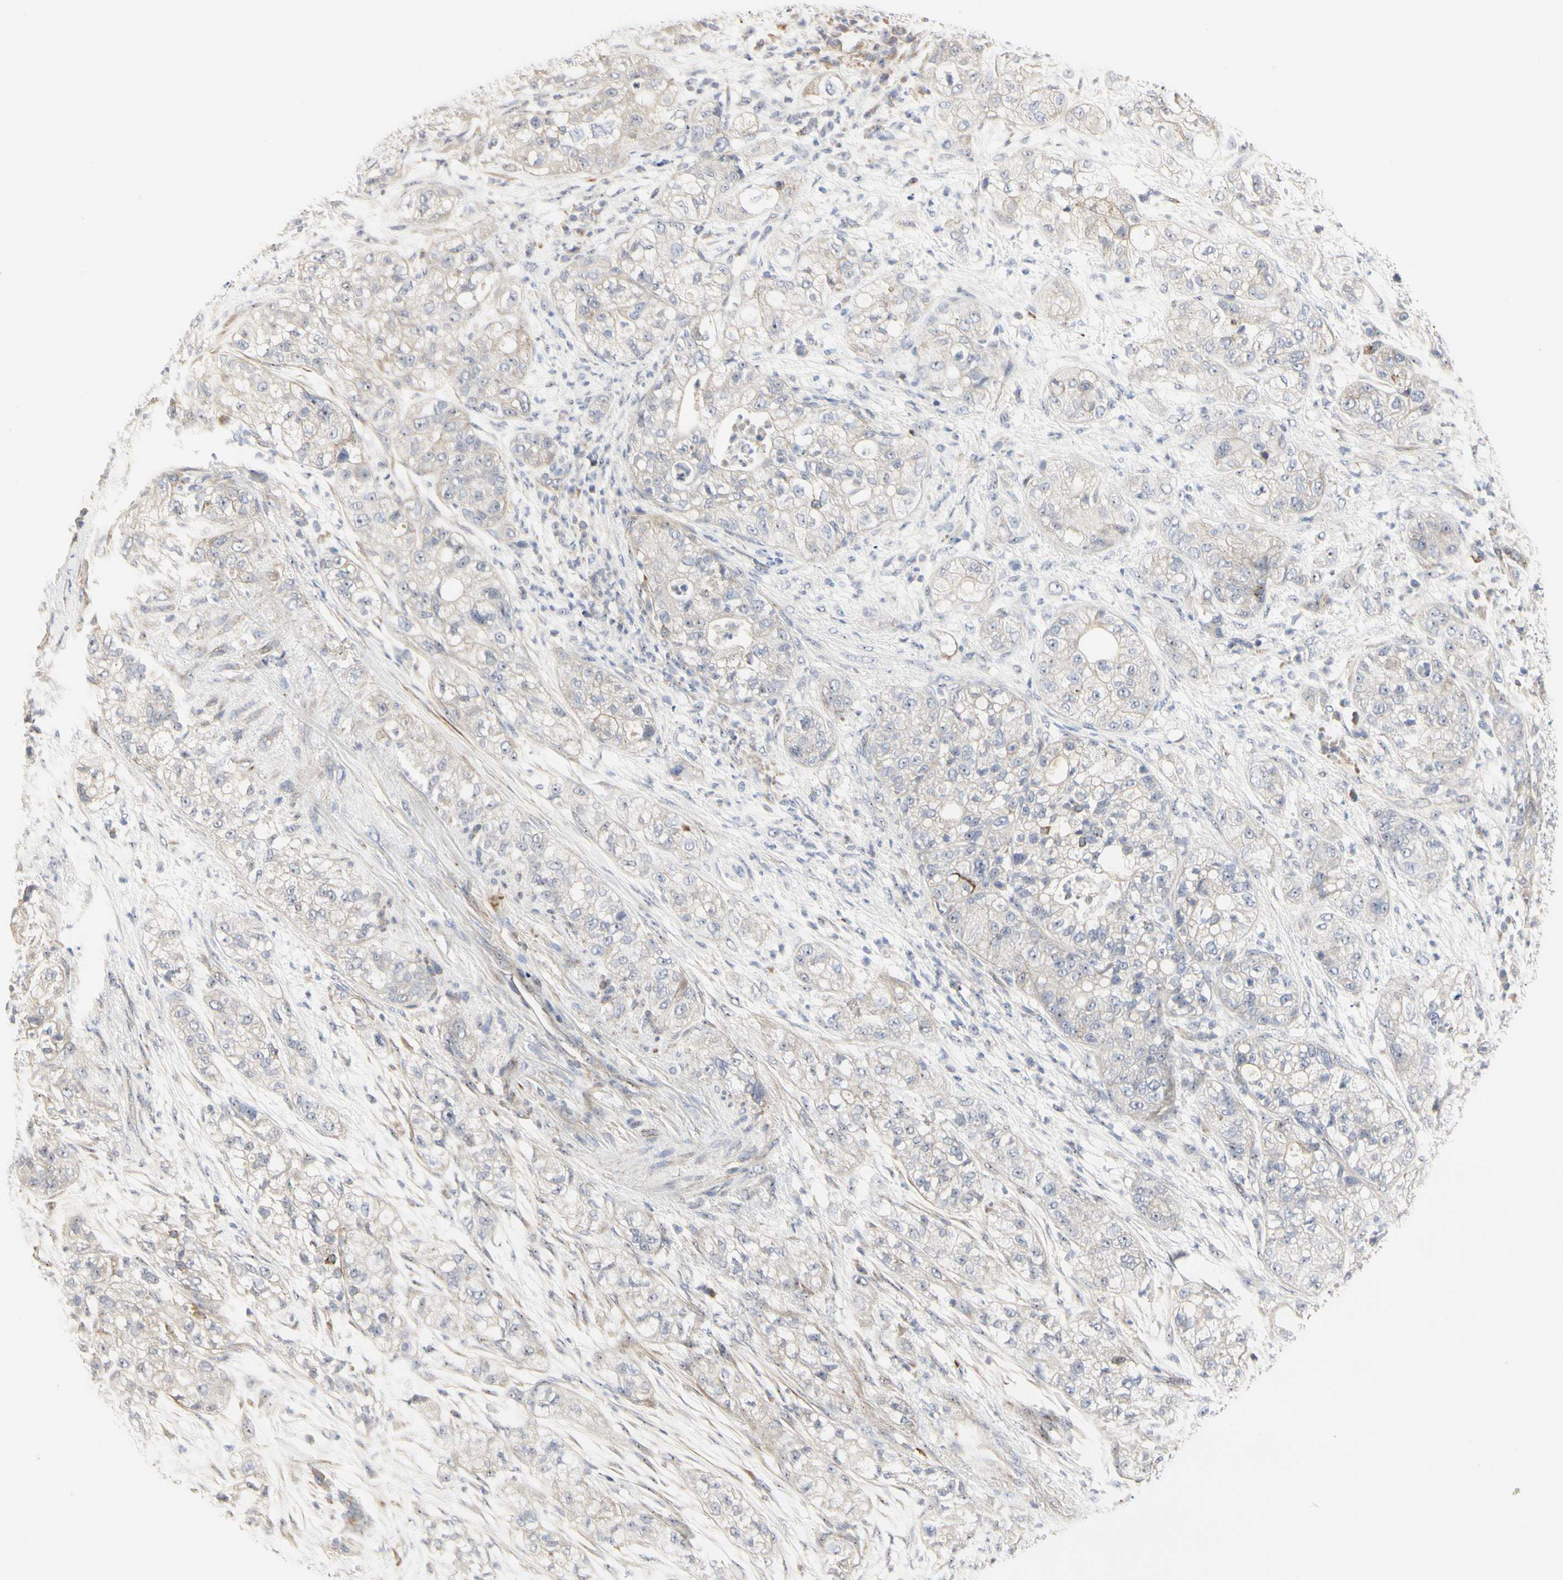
{"staining": {"intensity": "weak", "quantity": "<25%", "location": "cytoplasmic/membranous"}, "tissue": "pancreatic cancer", "cell_type": "Tumor cells", "image_type": "cancer", "snomed": [{"axis": "morphology", "description": "Adenocarcinoma, NOS"}, {"axis": "topography", "description": "Pancreas"}], "caption": "Tumor cells show no significant protein staining in pancreatic cancer.", "gene": "SHANK2", "patient": {"sex": "female", "age": 78}}